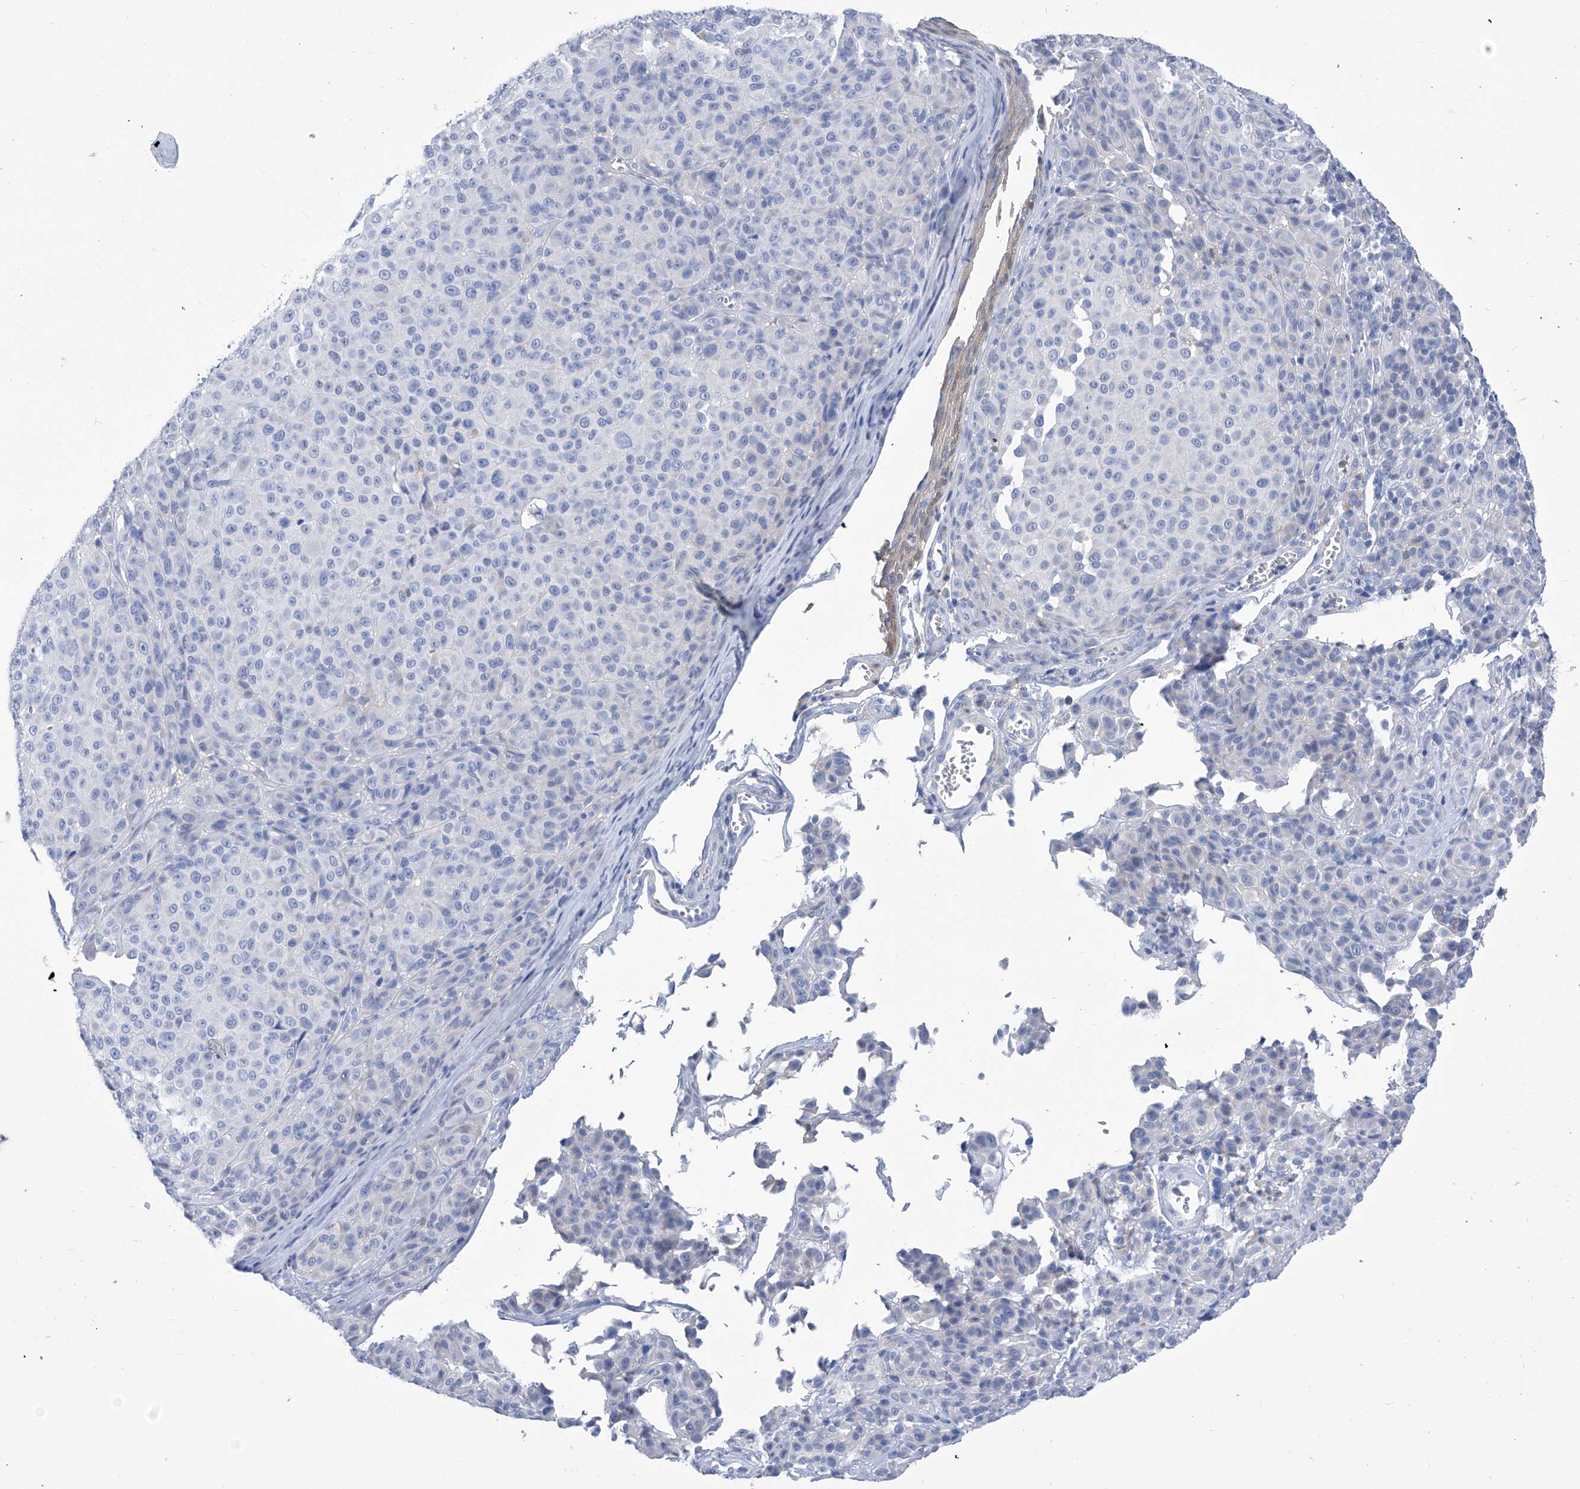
{"staining": {"intensity": "negative", "quantity": "none", "location": "none"}, "tissue": "melanoma", "cell_type": "Tumor cells", "image_type": "cancer", "snomed": [{"axis": "morphology", "description": "Malignant melanoma, NOS"}, {"axis": "topography", "description": "Skin"}], "caption": "Immunohistochemistry micrograph of human melanoma stained for a protein (brown), which shows no positivity in tumor cells.", "gene": "IMPA2", "patient": {"sex": "male", "age": 73}}